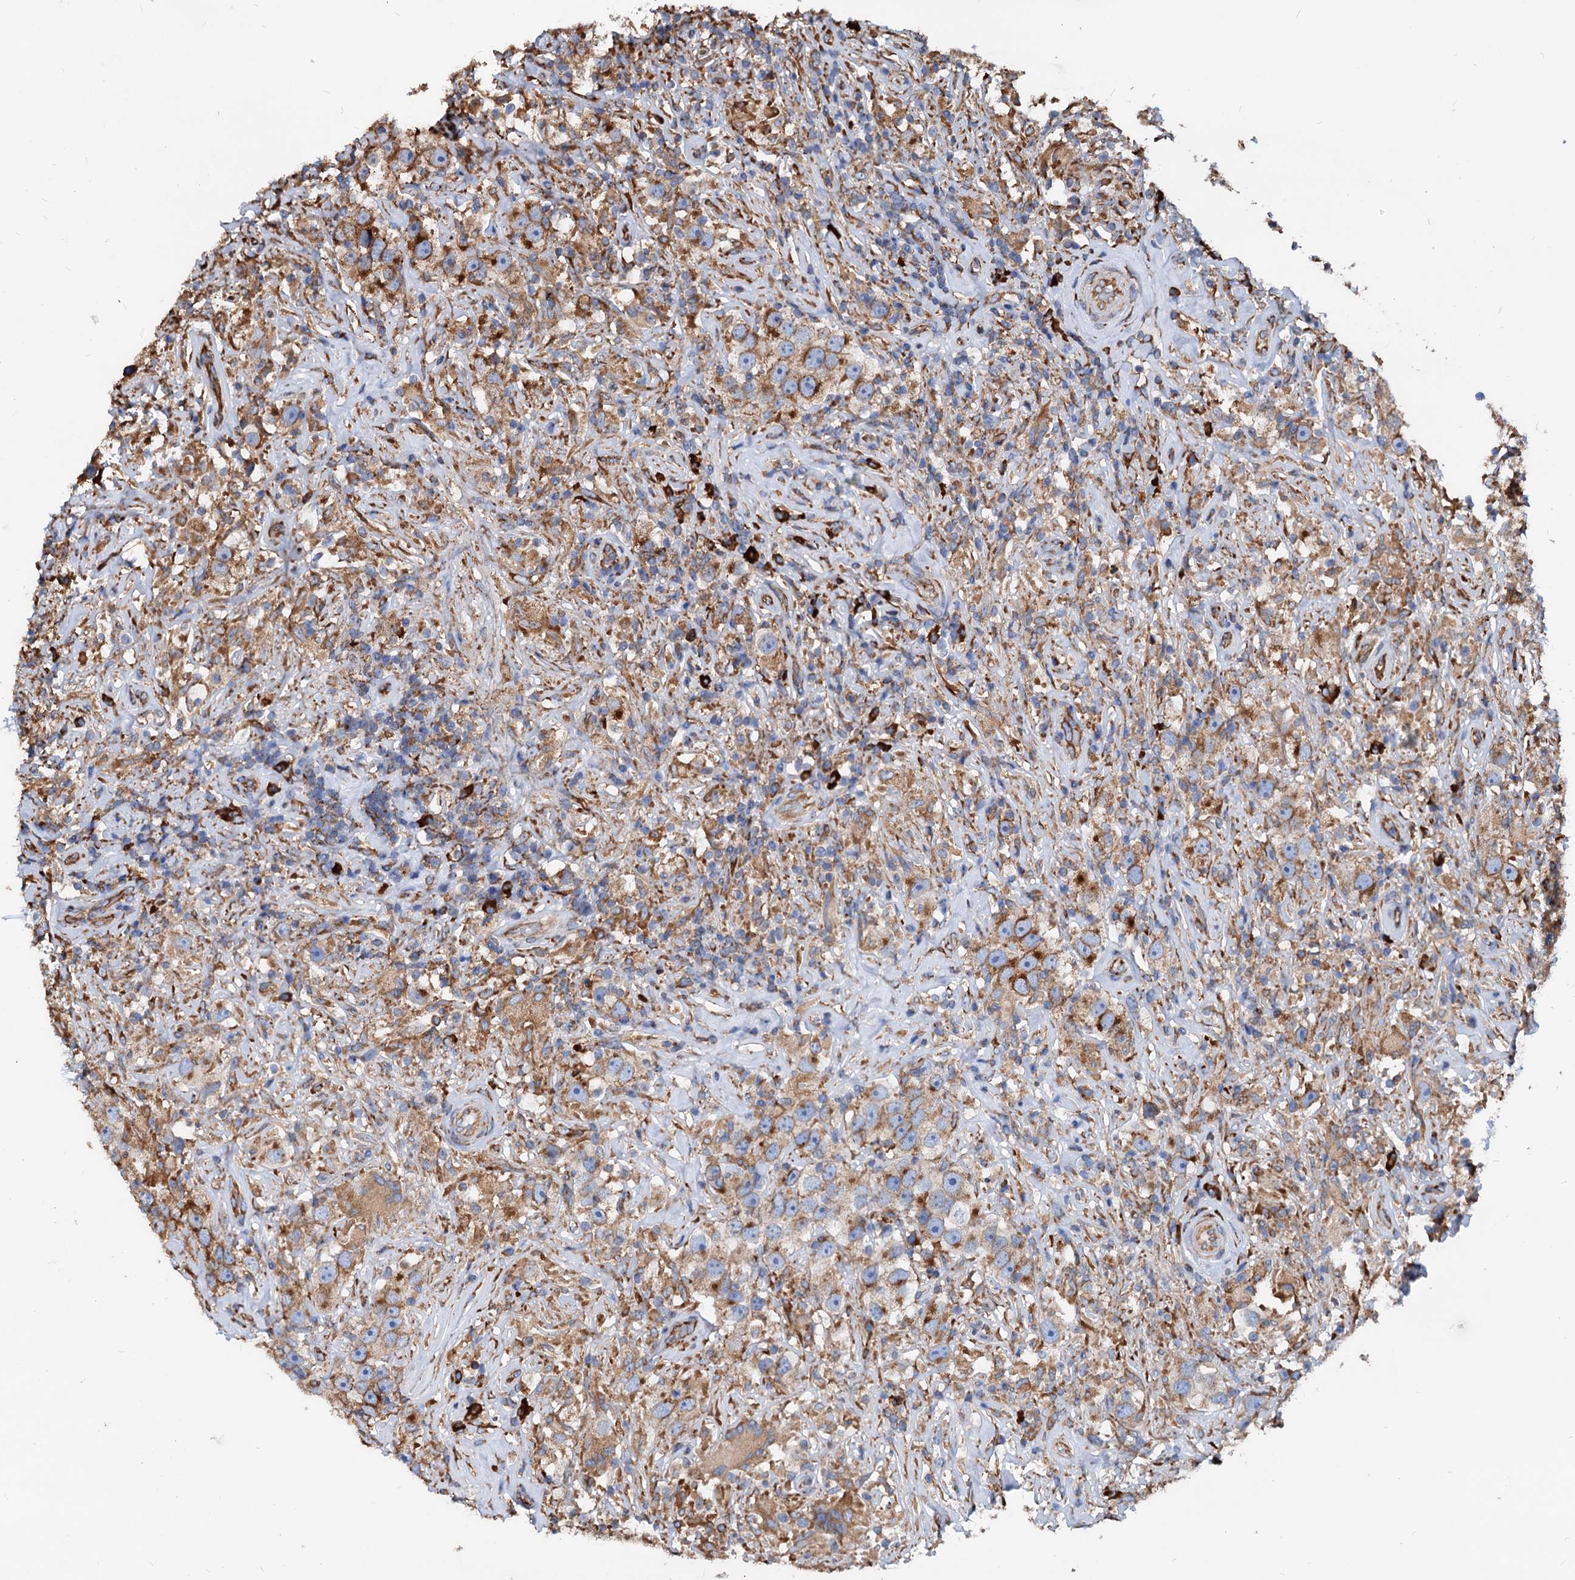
{"staining": {"intensity": "moderate", "quantity": ">75%", "location": "cytoplasmic/membranous"}, "tissue": "testis cancer", "cell_type": "Tumor cells", "image_type": "cancer", "snomed": [{"axis": "morphology", "description": "Seminoma, NOS"}, {"axis": "topography", "description": "Testis"}], "caption": "An immunohistochemistry (IHC) photomicrograph of tumor tissue is shown. Protein staining in brown highlights moderate cytoplasmic/membranous positivity in testis cancer (seminoma) within tumor cells.", "gene": "HSPA5", "patient": {"sex": "male", "age": 49}}